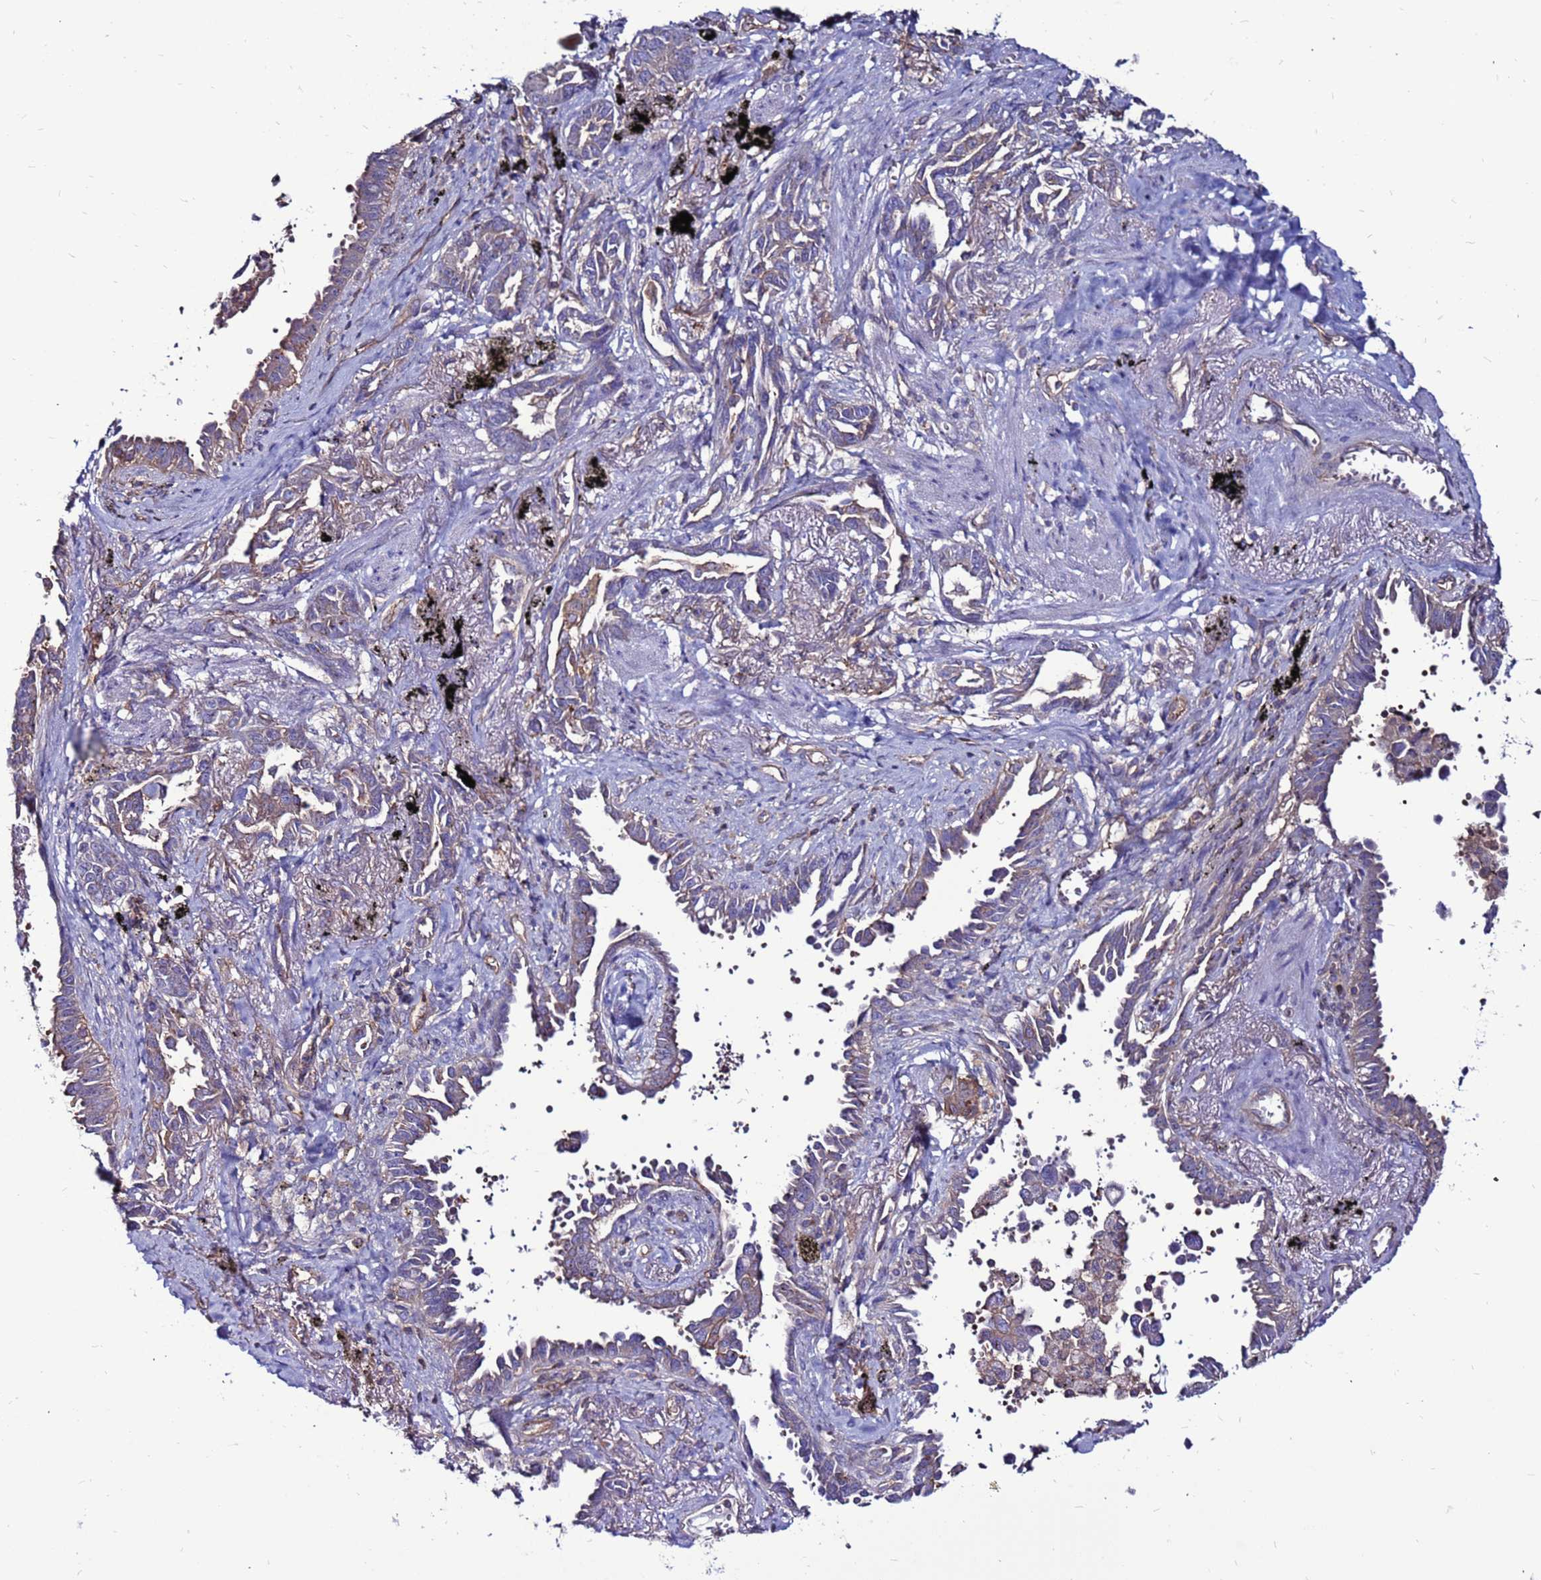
{"staining": {"intensity": "moderate", "quantity": "<25%", "location": "cytoplasmic/membranous"}, "tissue": "lung cancer", "cell_type": "Tumor cells", "image_type": "cancer", "snomed": [{"axis": "morphology", "description": "Adenocarcinoma, NOS"}, {"axis": "topography", "description": "Lung"}], "caption": "Protein expression analysis of lung cancer (adenocarcinoma) demonstrates moderate cytoplasmic/membranous staining in approximately <25% of tumor cells.", "gene": "NRN1L", "patient": {"sex": "male", "age": 67}}